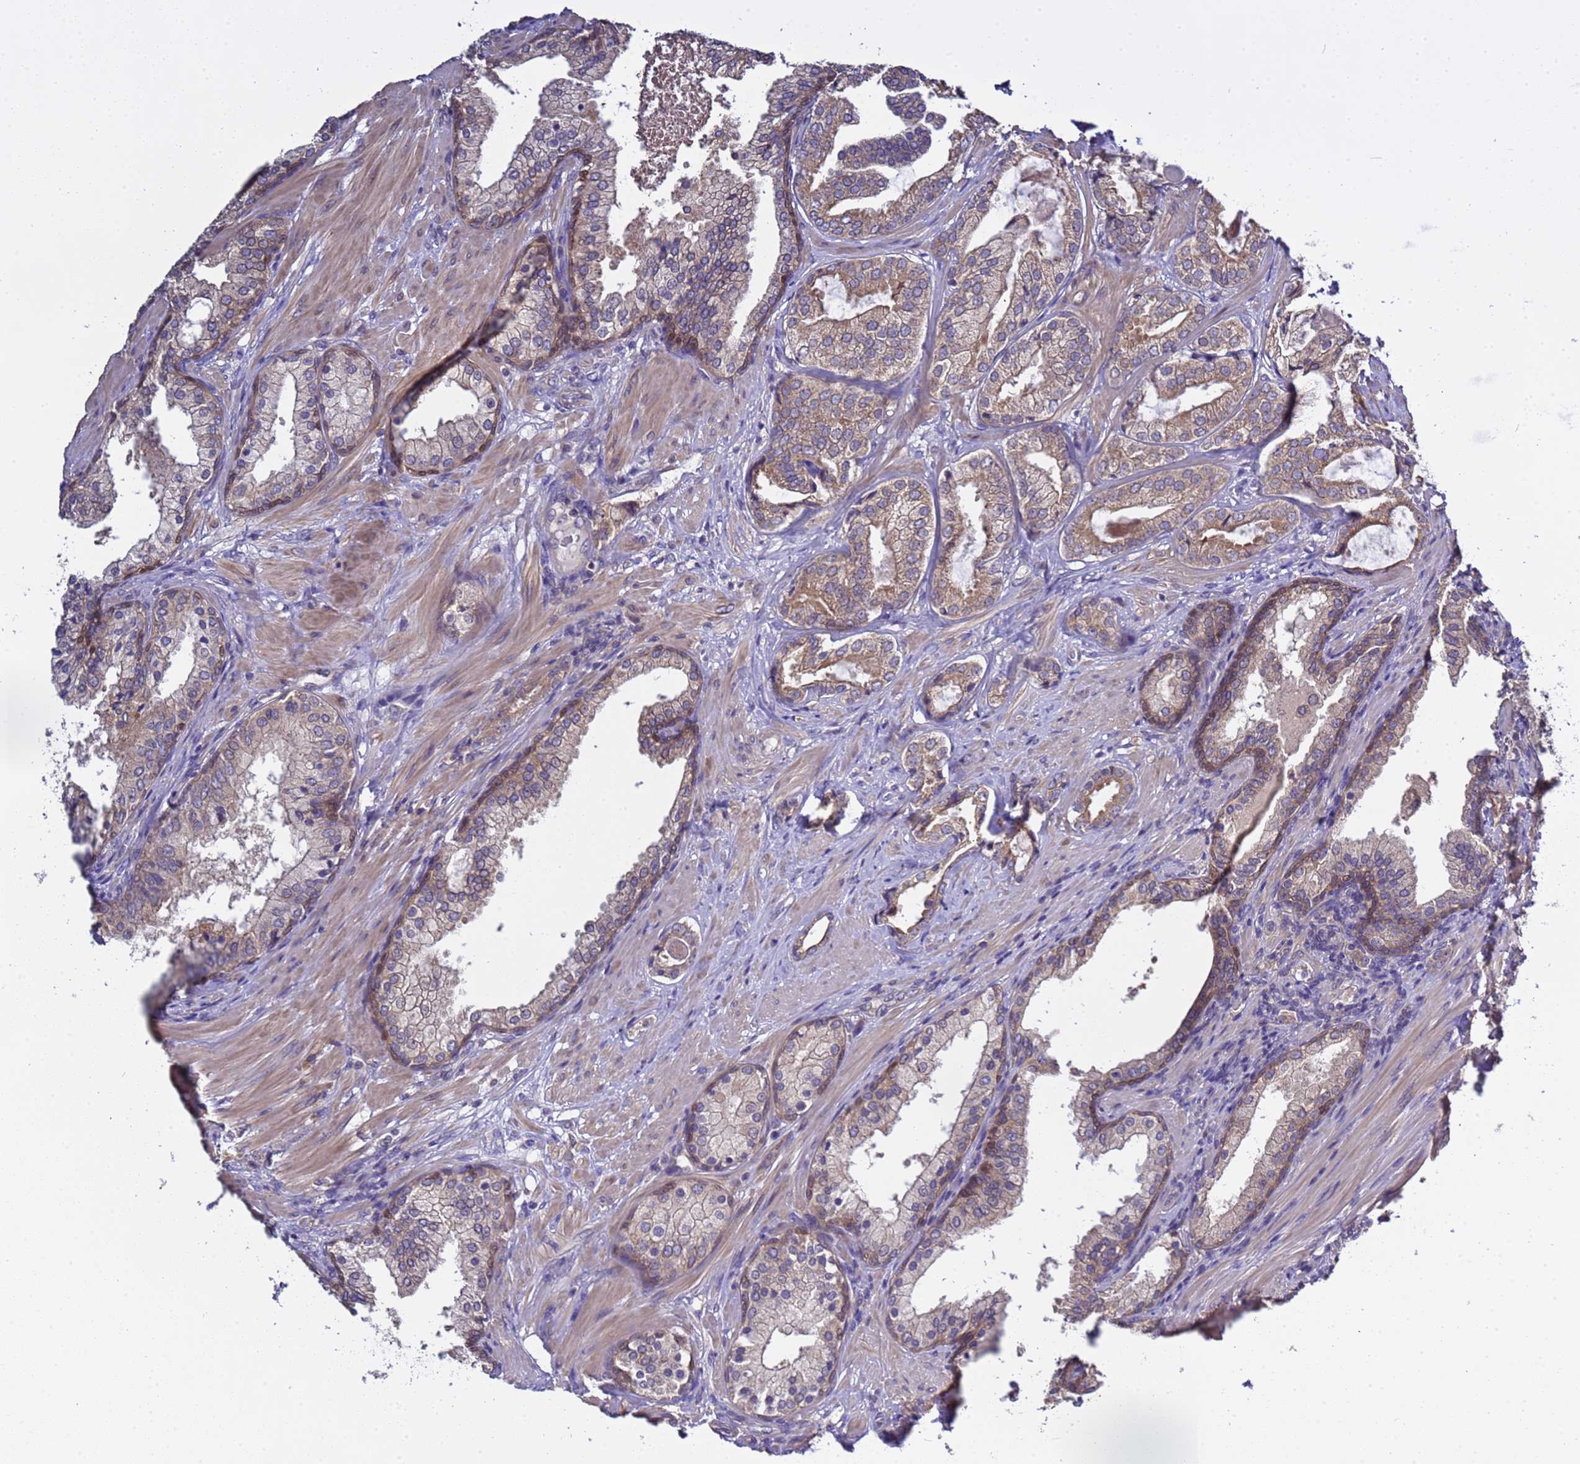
{"staining": {"intensity": "moderate", "quantity": ">75%", "location": "cytoplasmic/membranous"}, "tissue": "prostate cancer", "cell_type": "Tumor cells", "image_type": "cancer", "snomed": [{"axis": "morphology", "description": "Adenocarcinoma, High grade"}, {"axis": "topography", "description": "Prostate"}], "caption": "A micrograph of human prostate cancer (adenocarcinoma (high-grade)) stained for a protein displays moderate cytoplasmic/membranous brown staining in tumor cells.", "gene": "ELMOD2", "patient": {"sex": "male", "age": 60}}